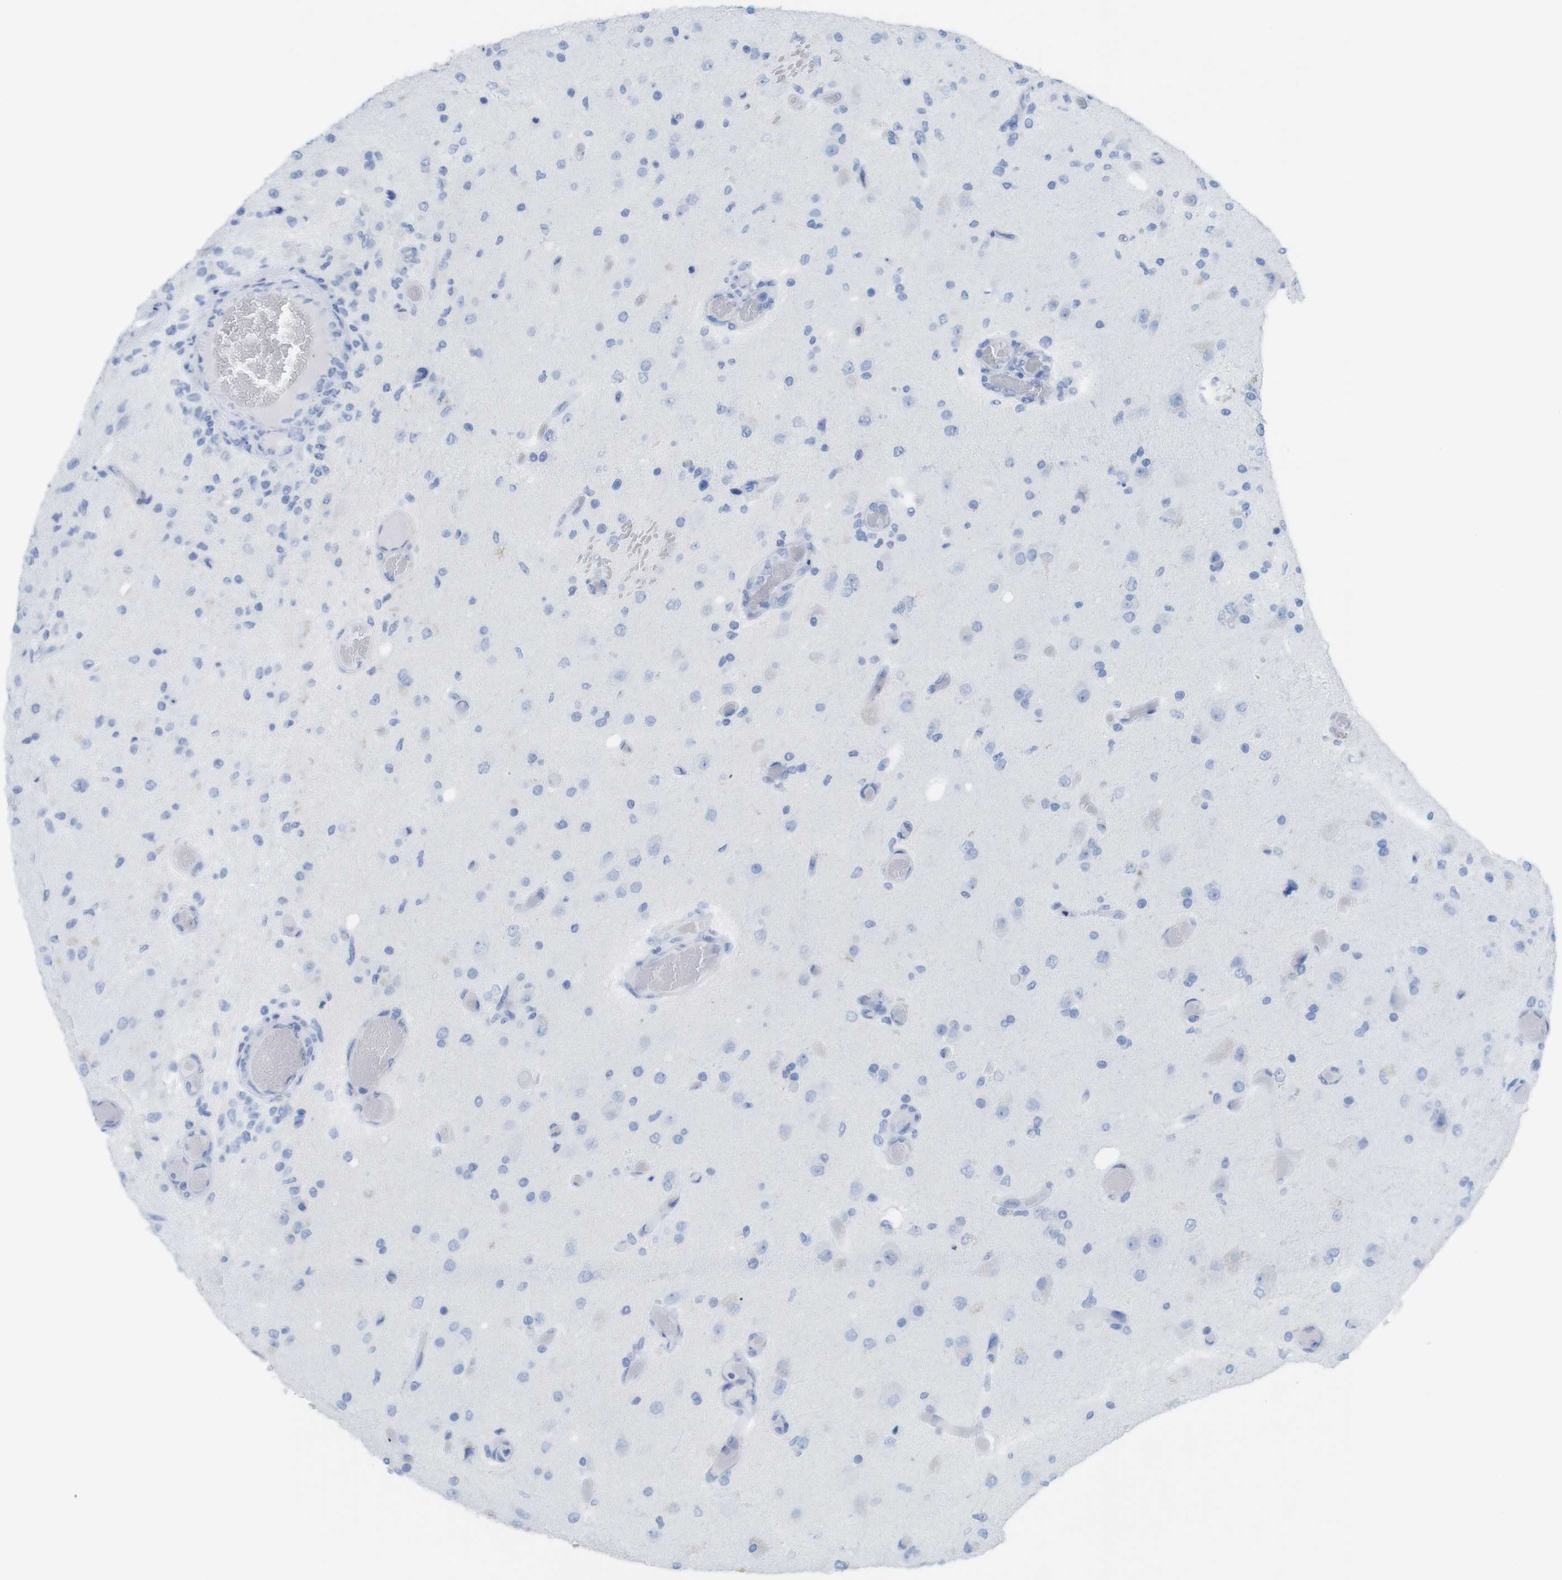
{"staining": {"intensity": "negative", "quantity": "none", "location": "none"}, "tissue": "glioma", "cell_type": "Tumor cells", "image_type": "cancer", "snomed": [{"axis": "morphology", "description": "Normal tissue, NOS"}, {"axis": "morphology", "description": "Glioma, malignant, High grade"}, {"axis": "topography", "description": "Cerebral cortex"}], "caption": "This is a image of immunohistochemistry staining of malignant glioma (high-grade), which shows no staining in tumor cells. The staining is performed using DAB (3,3'-diaminobenzidine) brown chromogen with nuclei counter-stained in using hematoxylin.", "gene": "MYH7", "patient": {"sex": "male", "age": 77}}